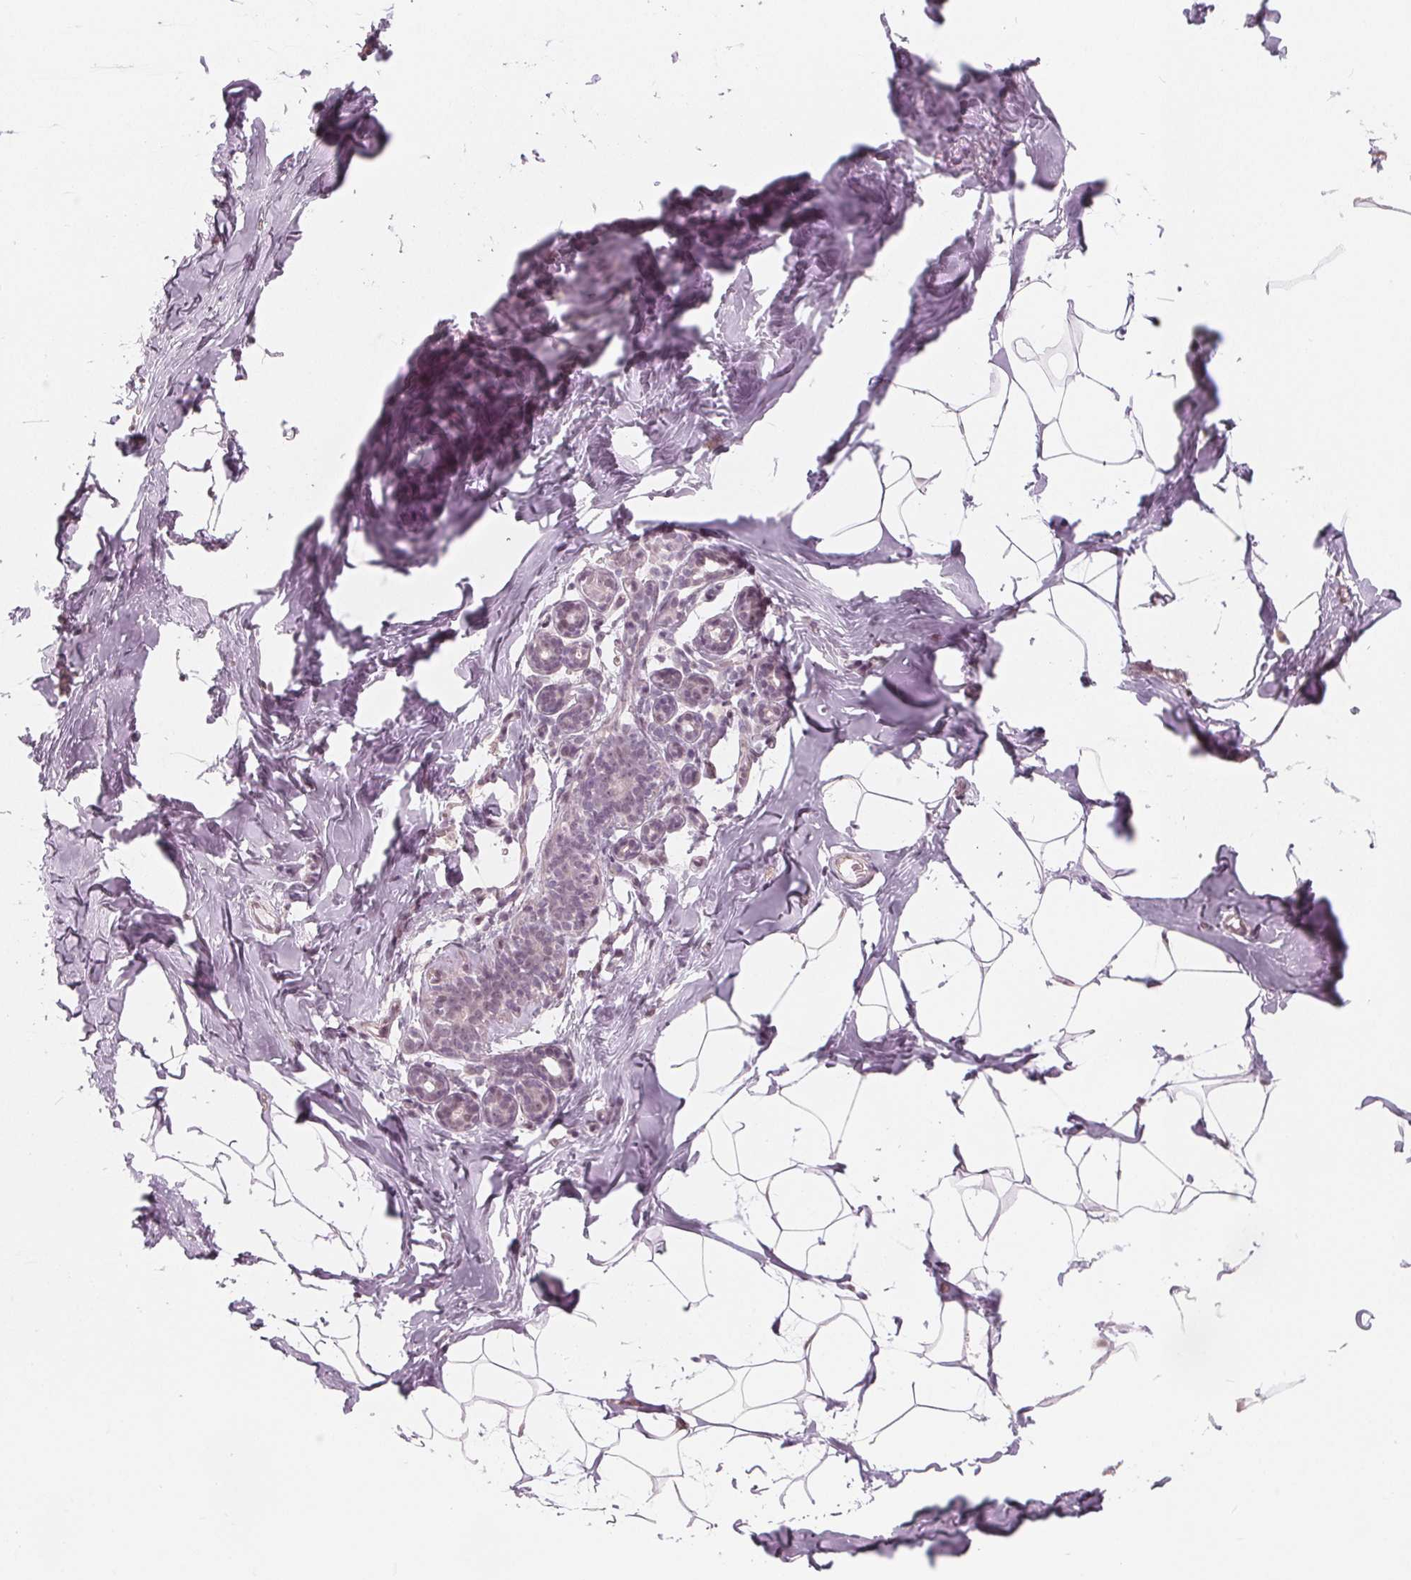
{"staining": {"intensity": "weak", "quantity": "25%-75%", "location": "nuclear"}, "tissue": "breast", "cell_type": "Adipocytes", "image_type": "normal", "snomed": [{"axis": "morphology", "description": "Normal tissue, NOS"}, {"axis": "topography", "description": "Breast"}], "caption": "This is an image of immunohistochemistry (IHC) staining of normal breast, which shows weak staining in the nuclear of adipocytes.", "gene": "NUP210L", "patient": {"sex": "female", "age": 32}}